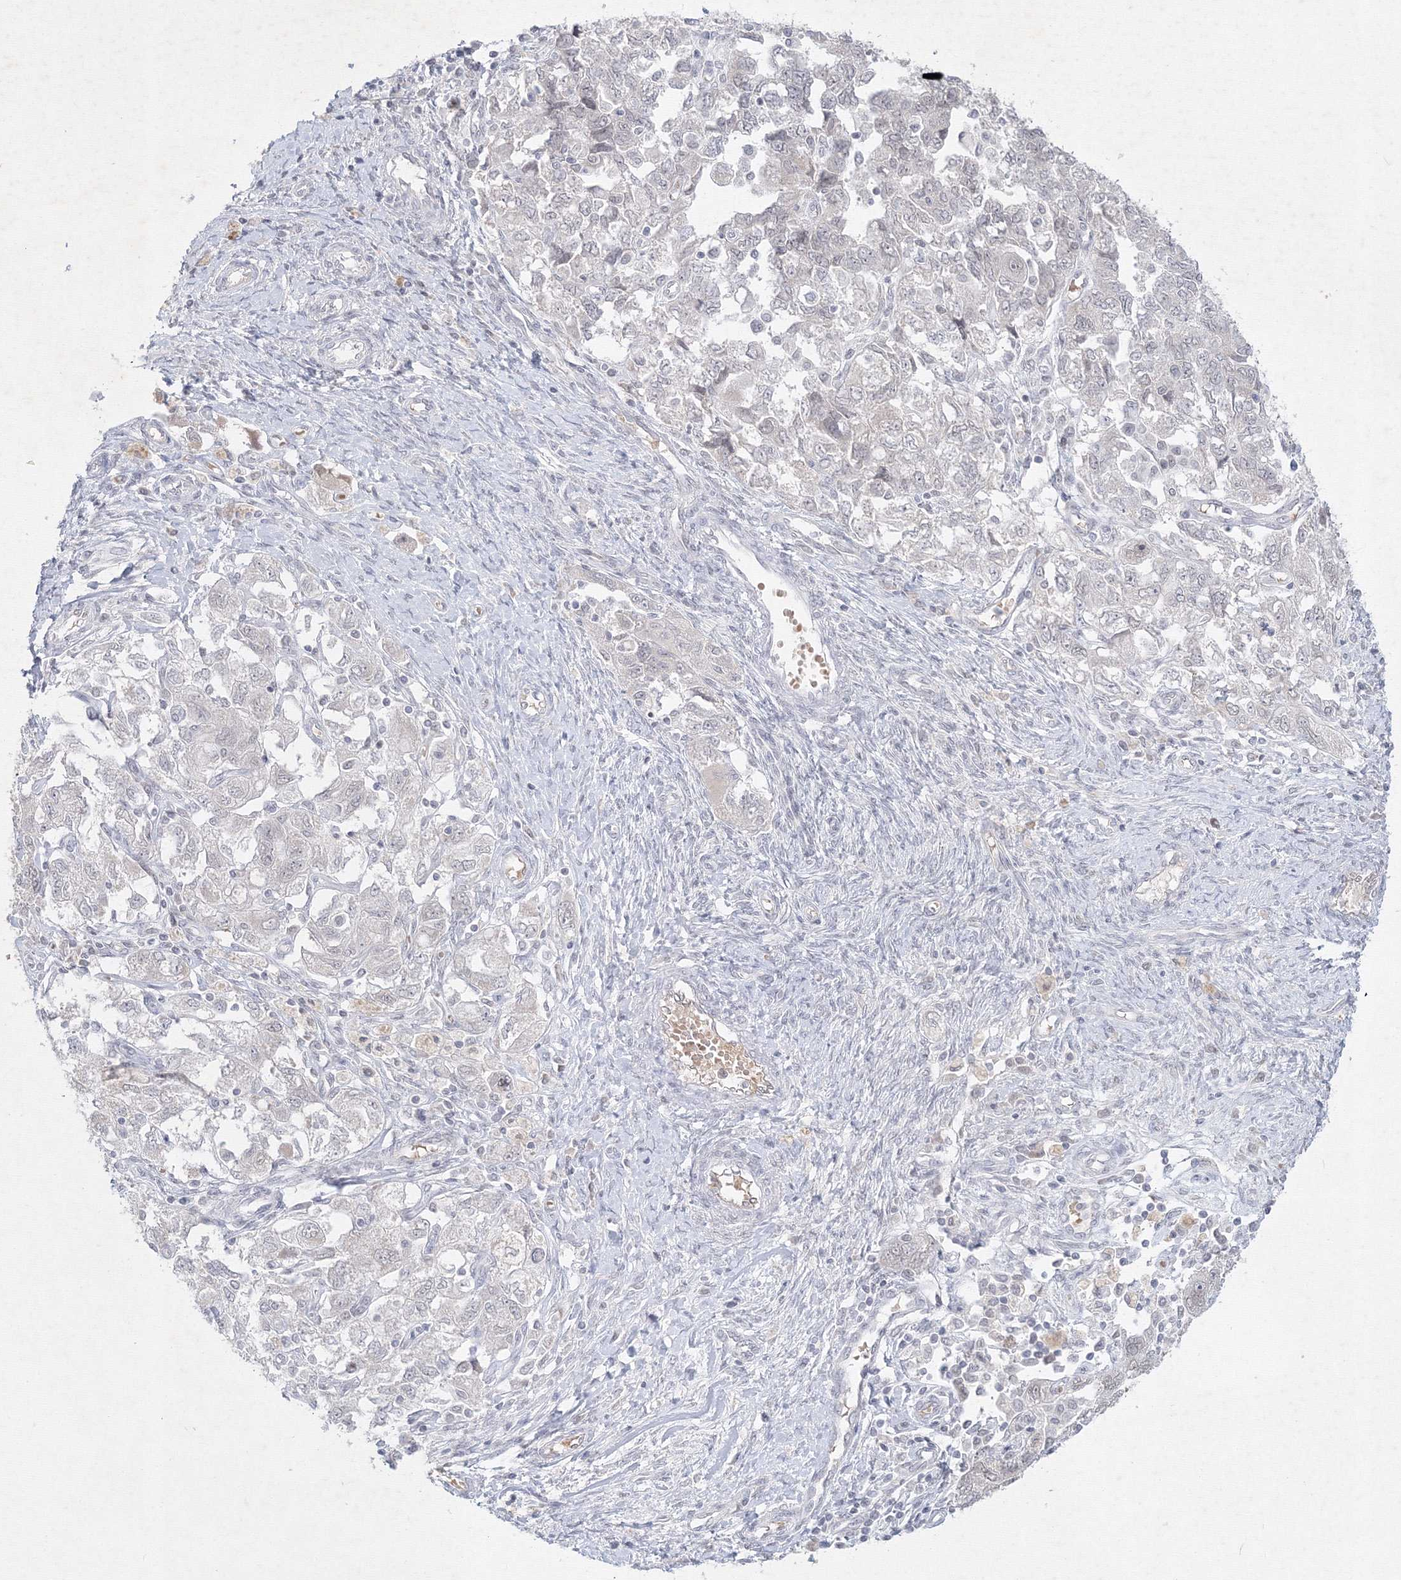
{"staining": {"intensity": "negative", "quantity": "none", "location": "none"}, "tissue": "ovarian cancer", "cell_type": "Tumor cells", "image_type": "cancer", "snomed": [{"axis": "morphology", "description": "Carcinoma, NOS"}, {"axis": "morphology", "description": "Cystadenocarcinoma, serous, NOS"}, {"axis": "topography", "description": "Ovary"}], "caption": "An image of carcinoma (ovarian) stained for a protein displays no brown staining in tumor cells.", "gene": "NXPE3", "patient": {"sex": "female", "age": 69}}